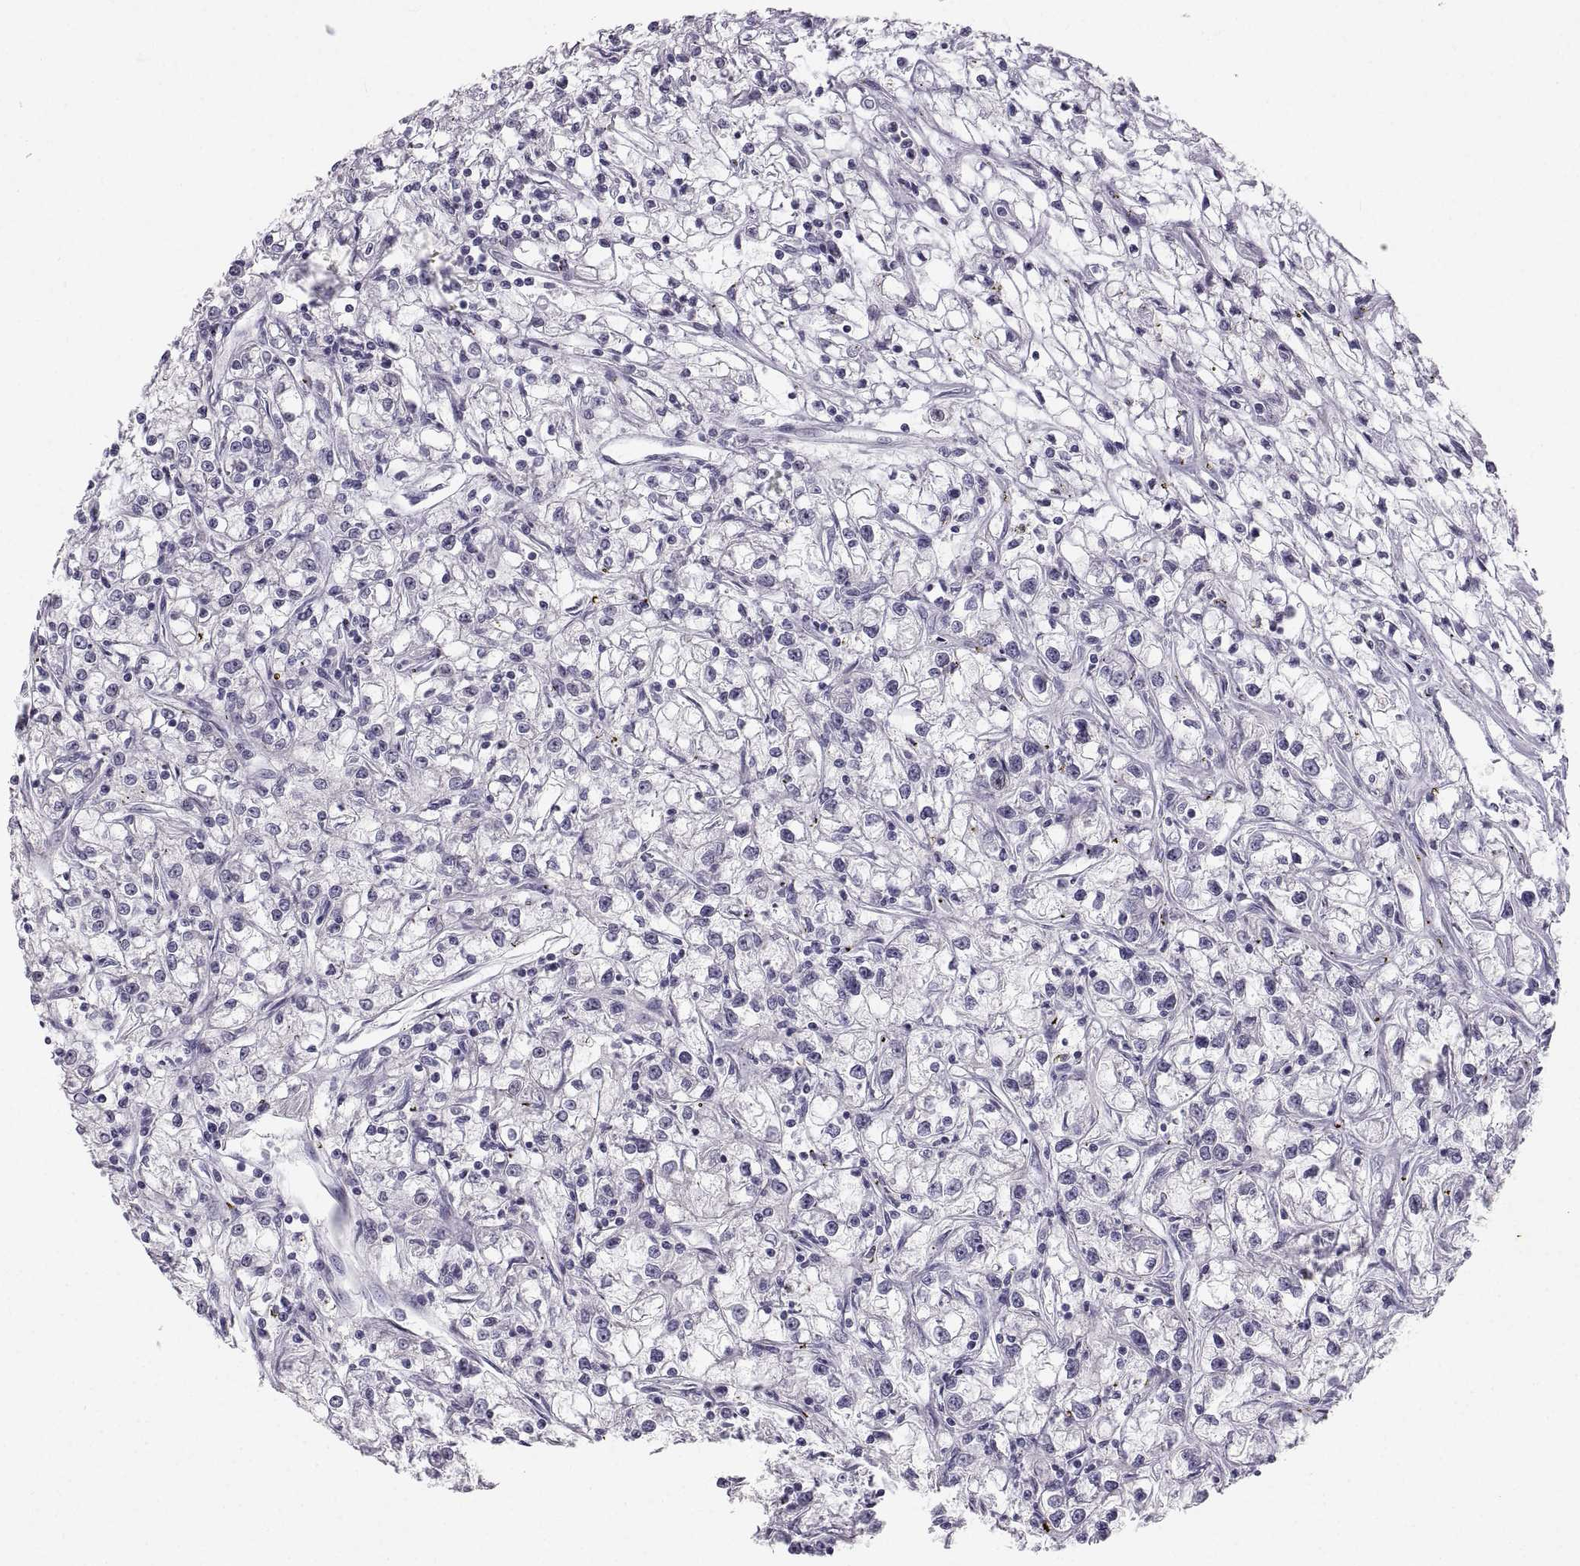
{"staining": {"intensity": "negative", "quantity": "none", "location": "none"}, "tissue": "renal cancer", "cell_type": "Tumor cells", "image_type": "cancer", "snomed": [{"axis": "morphology", "description": "Adenocarcinoma, NOS"}, {"axis": "topography", "description": "Kidney"}], "caption": "Immunohistochemistry (IHC) photomicrograph of human adenocarcinoma (renal) stained for a protein (brown), which exhibits no staining in tumor cells.", "gene": "ZNF185", "patient": {"sex": "female", "age": 59}}